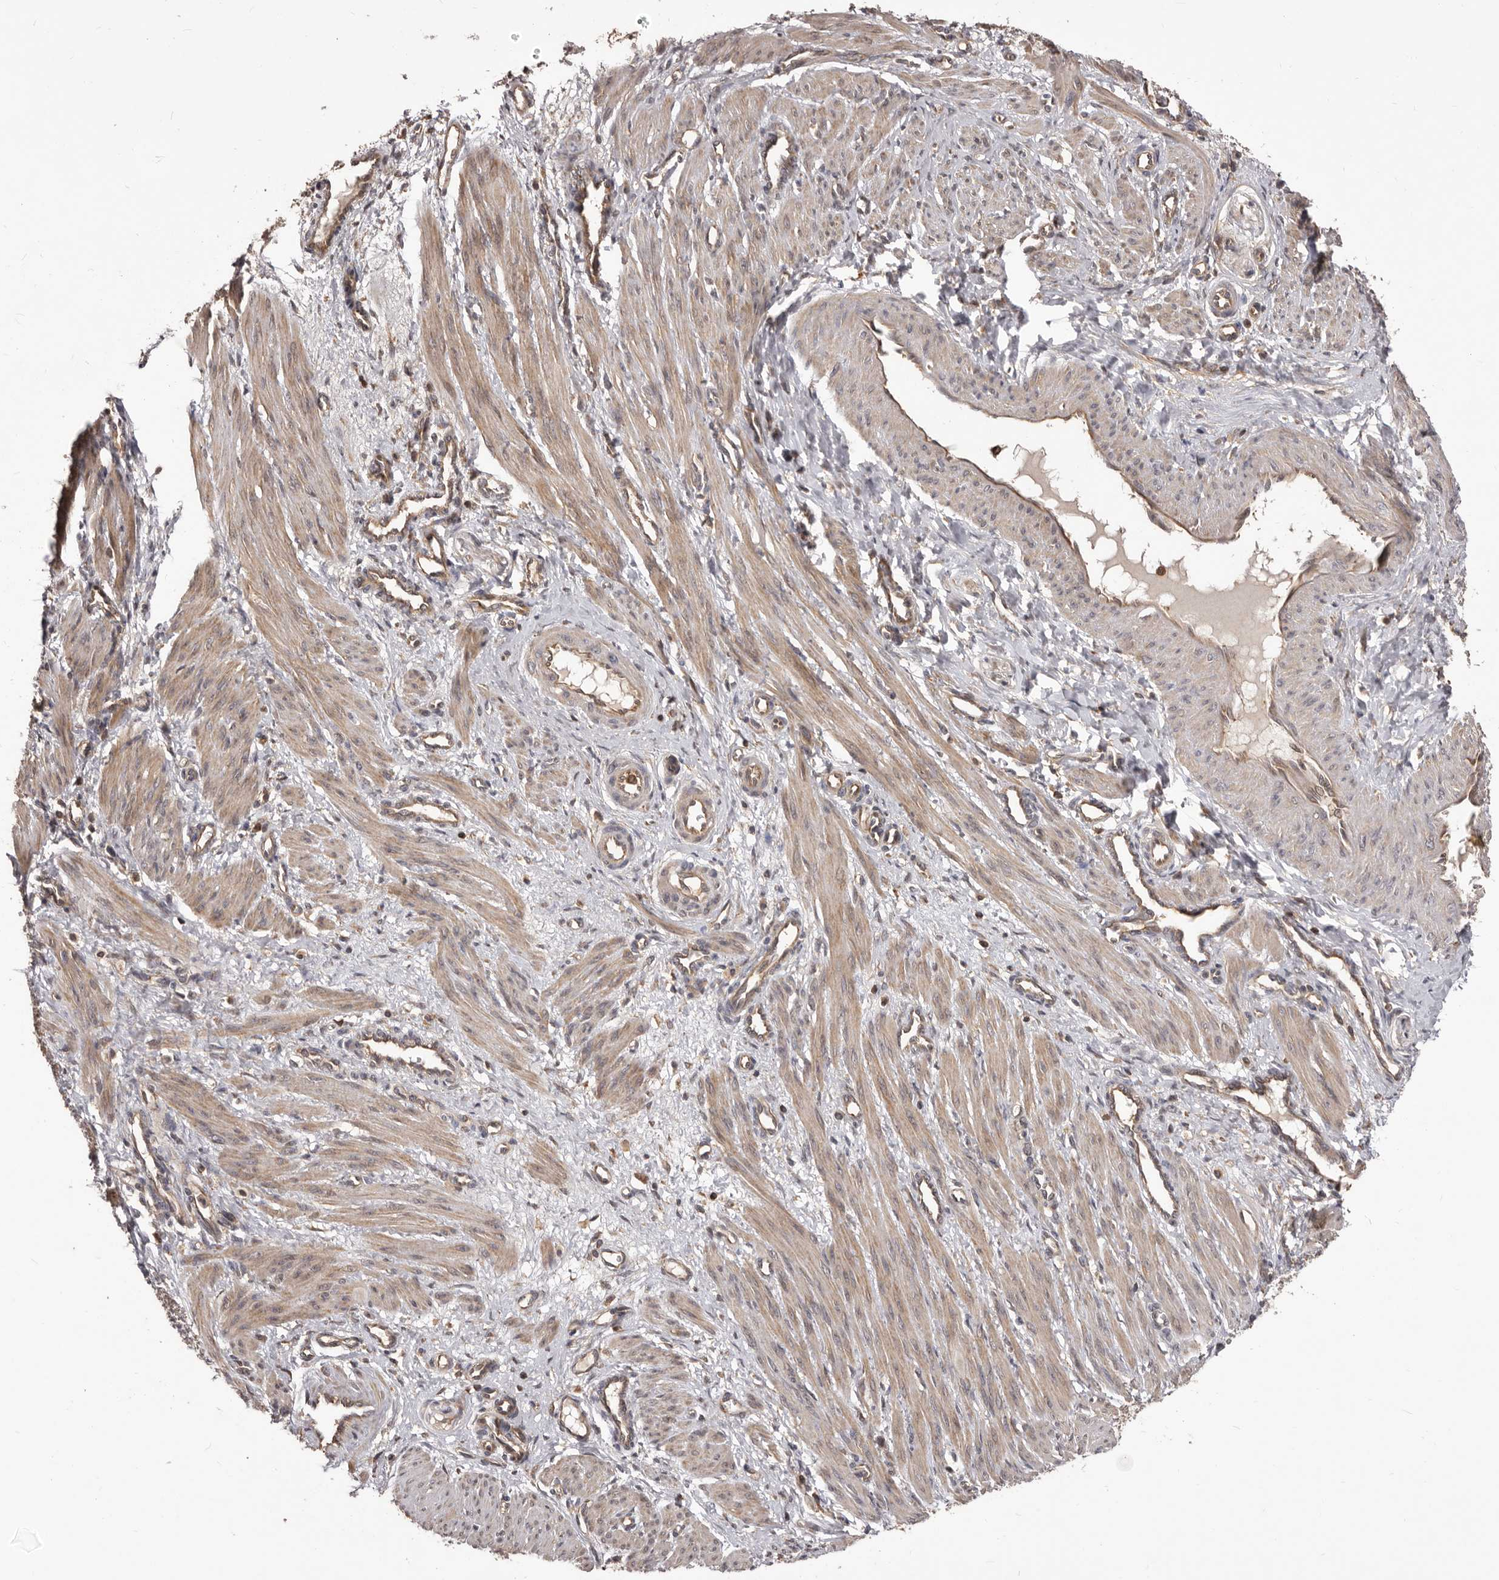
{"staining": {"intensity": "weak", "quantity": ">75%", "location": "cytoplasmic/membranous"}, "tissue": "smooth muscle", "cell_type": "Smooth muscle cells", "image_type": "normal", "snomed": [{"axis": "morphology", "description": "Normal tissue, NOS"}, {"axis": "topography", "description": "Endometrium"}], "caption": "Immunohistochemistry histopathology image of normal human smooth muscle stained for a protein (brown), which shows low levels of weak cytoplasmic/membranous staining in about >75% of smooth muscle cells.", "gene": "HBS1L", "patient": {"sex": "female", "age": 33}}